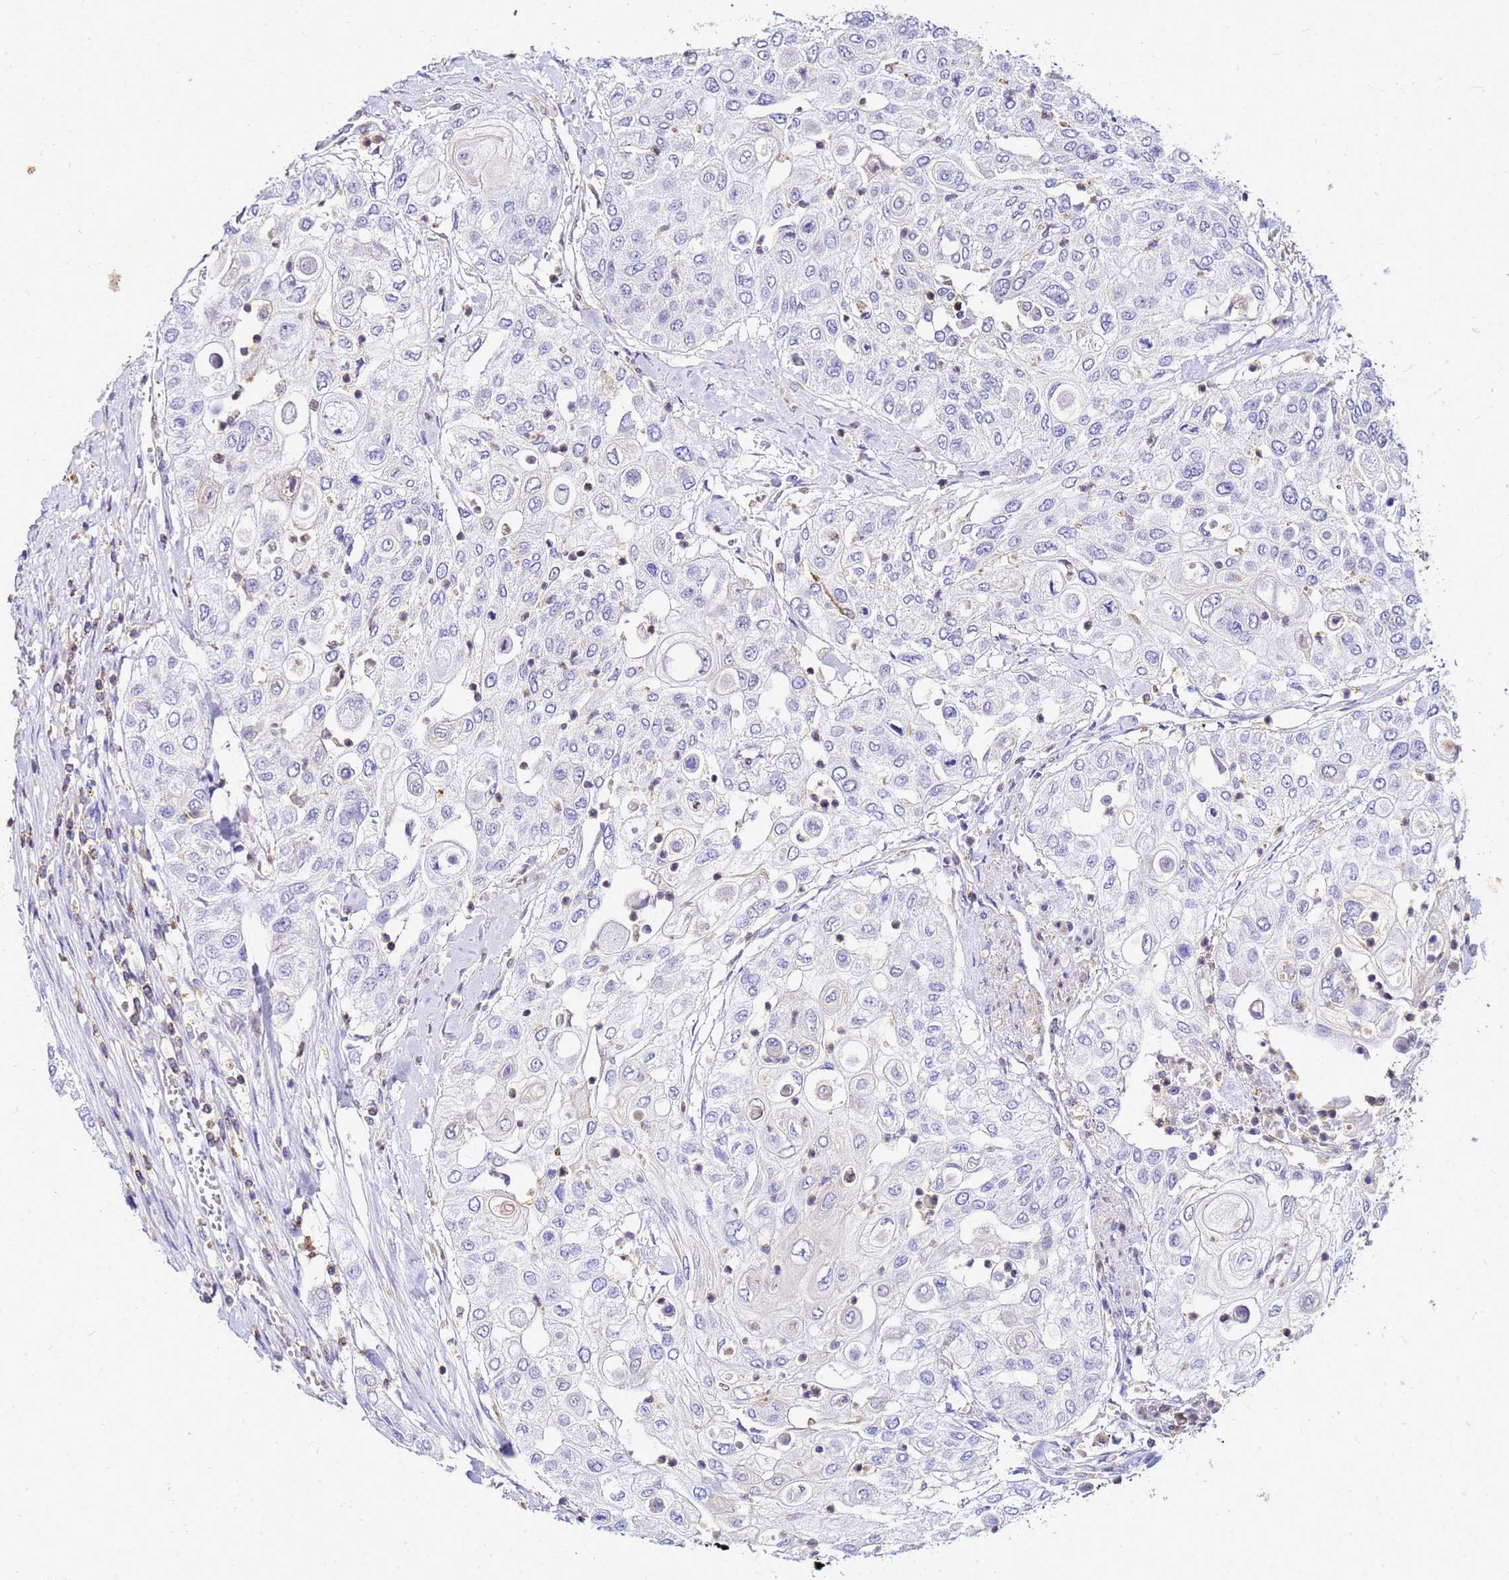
{"staining": {"intensity": "negative", "quantity": "none", "location": "none"}, "tissue": "urothelial cancer", "cell_type": "Tumor cells", "image_type": "cancer", "snomed": [{"axis": "morphology", "description": "Urothelial carcinoma, High grade"}, {"axis": "topography", "description": "Urinary bladder"}], "caption": "The micrograph demonstrates no staining of tumor cells in high-grade urothelial carcinoma. The staining is performed using DAB brown chromogen with nuclei counter-stained in using hematoxylin.", "gene": "DBNDD2", "patient": {"sex": "female", "age": 79}}